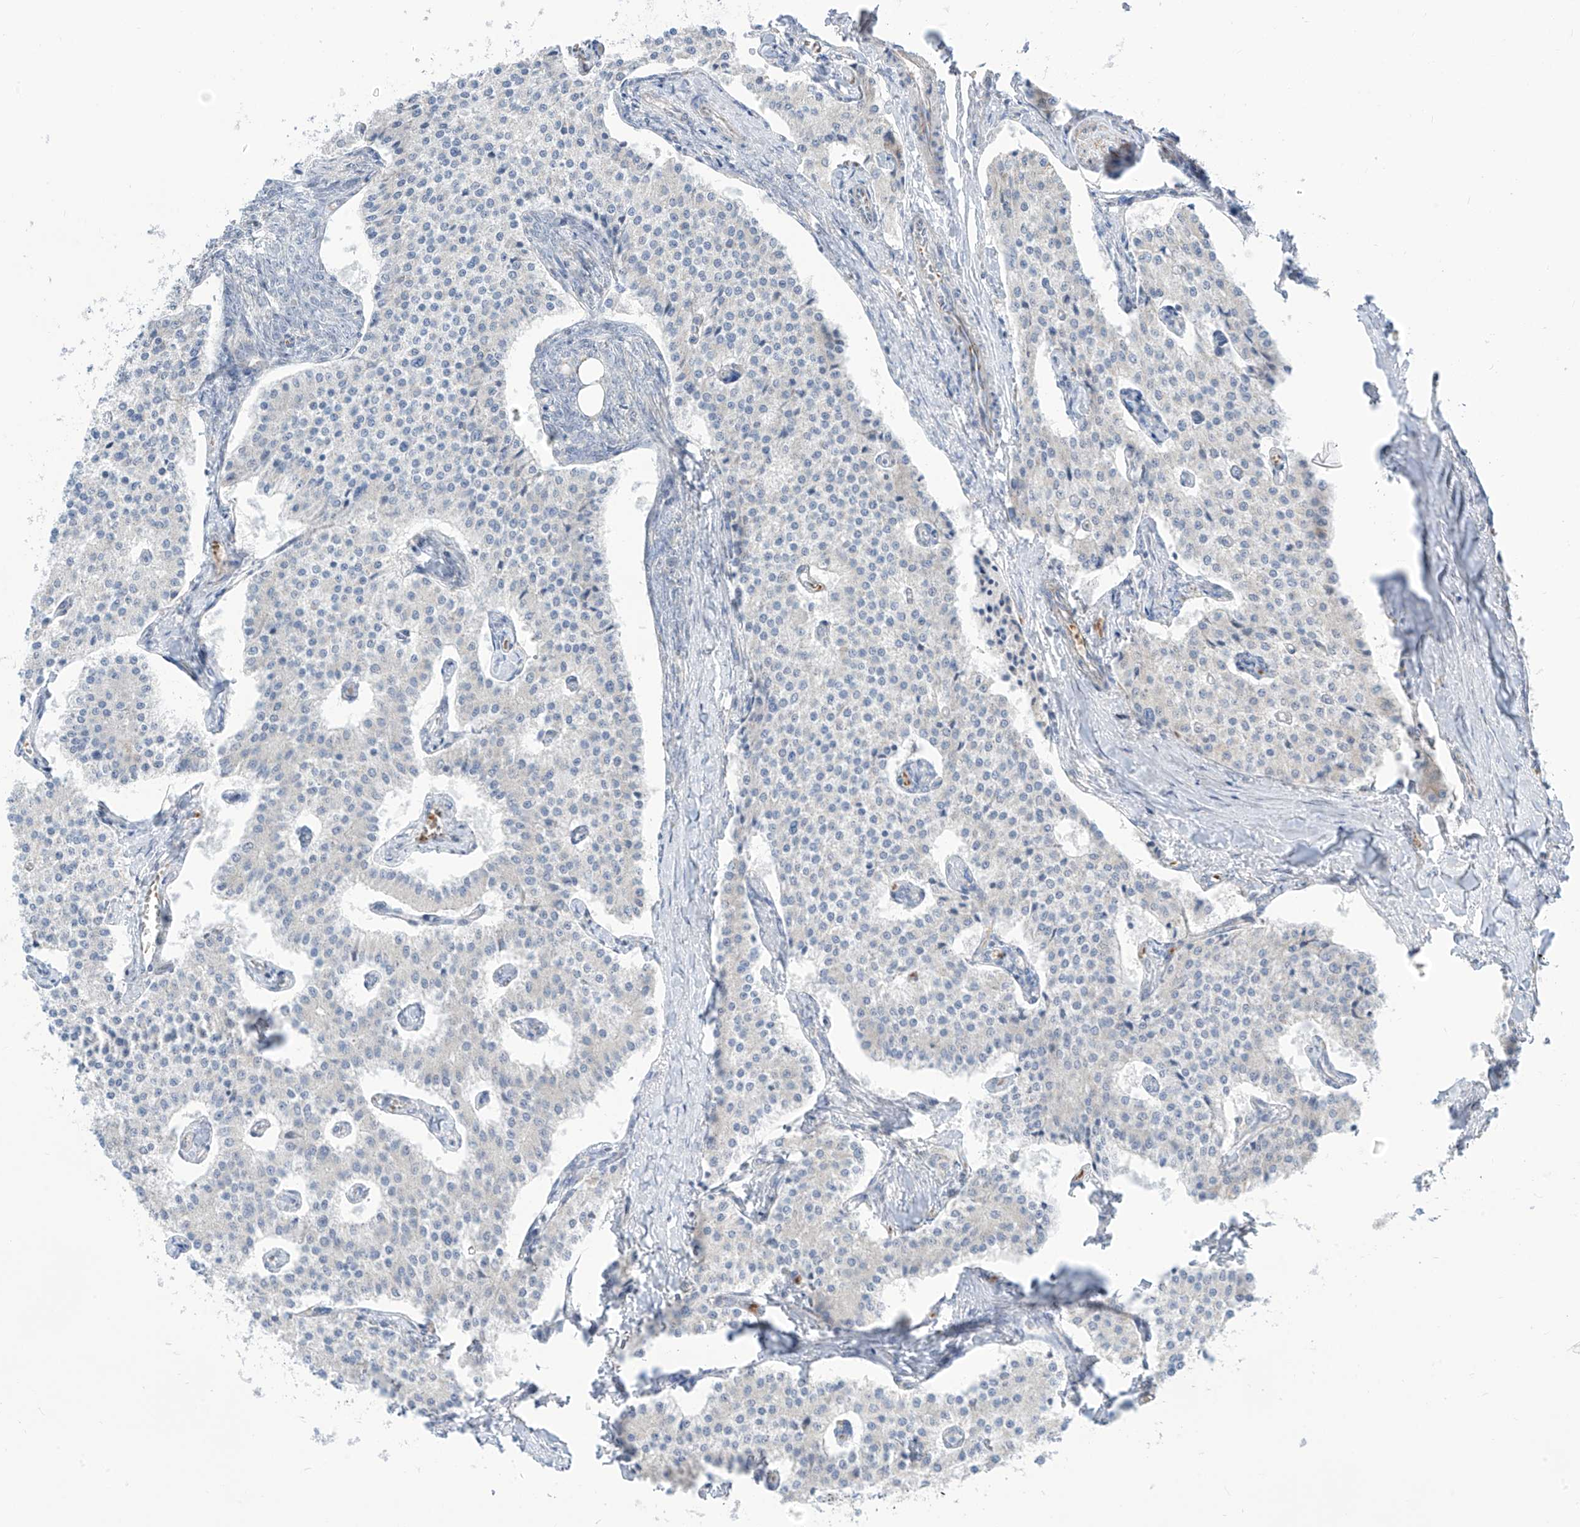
{"staining": {"intensity": "negative", "quantity": "none", "location": "none"}, "tissue": "carcinoid", "cell_type": "Tumor cells", "image_type": "cancer", "snomed": [{"axis": "morphology", "description": "Carcinoid, malignant, NOS"}, {"axis": "topography", "description": "Colon"}], "caption": "Immunohistochemical staining of human carcinoid exhibits no significant expression in tumor cells. (DAB immunohistochemistry, high magnification).", "gene": "ARHGEF40", "patient": {"sex": "female", "age": 52}}